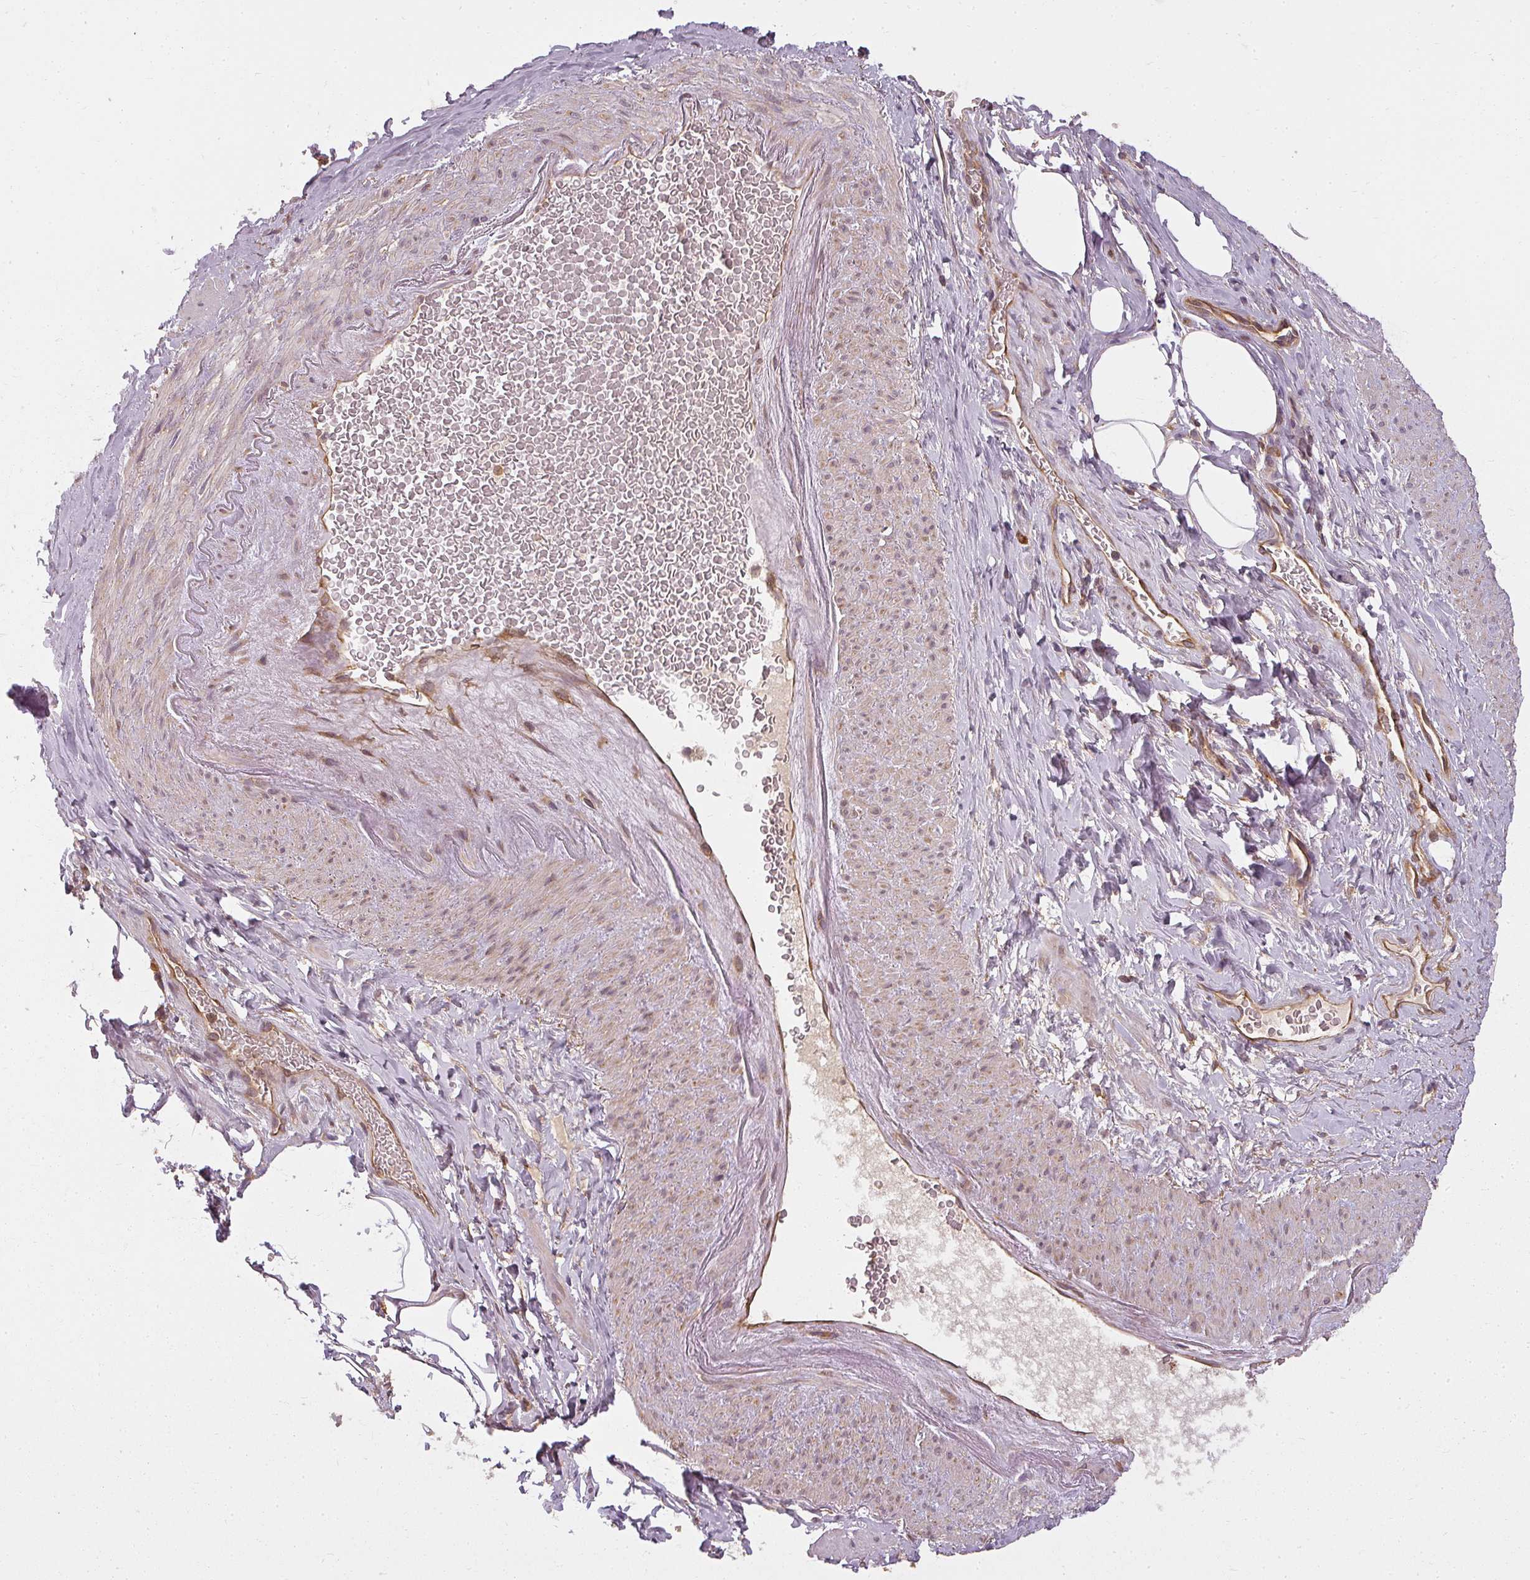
{"staining": {"intensity": "weak", "quantity": "25%-75%", "location": "cytoplasmic/membranous,nuclear"}, "tissue": "smooth muscle", "cell_type": "Smooth muscle cells", "image_type": "normal", "snomed": [{"axis": "morphology", "description": "Normal tissue, NOS"}, {"axis": "topography", "description": "Smooth muscle"}, {"axis": "topography", "description": "Peripheral nerve tissue"}], "caption": "IHC of unremarkable smooth muscle reveals low levels of weak cytoplasmic/membranous,nuclear staining in about 25%-75% of smooth muscle cells.", "gene": "RPL24", "patient": {"sex": "male", "age": 69}}